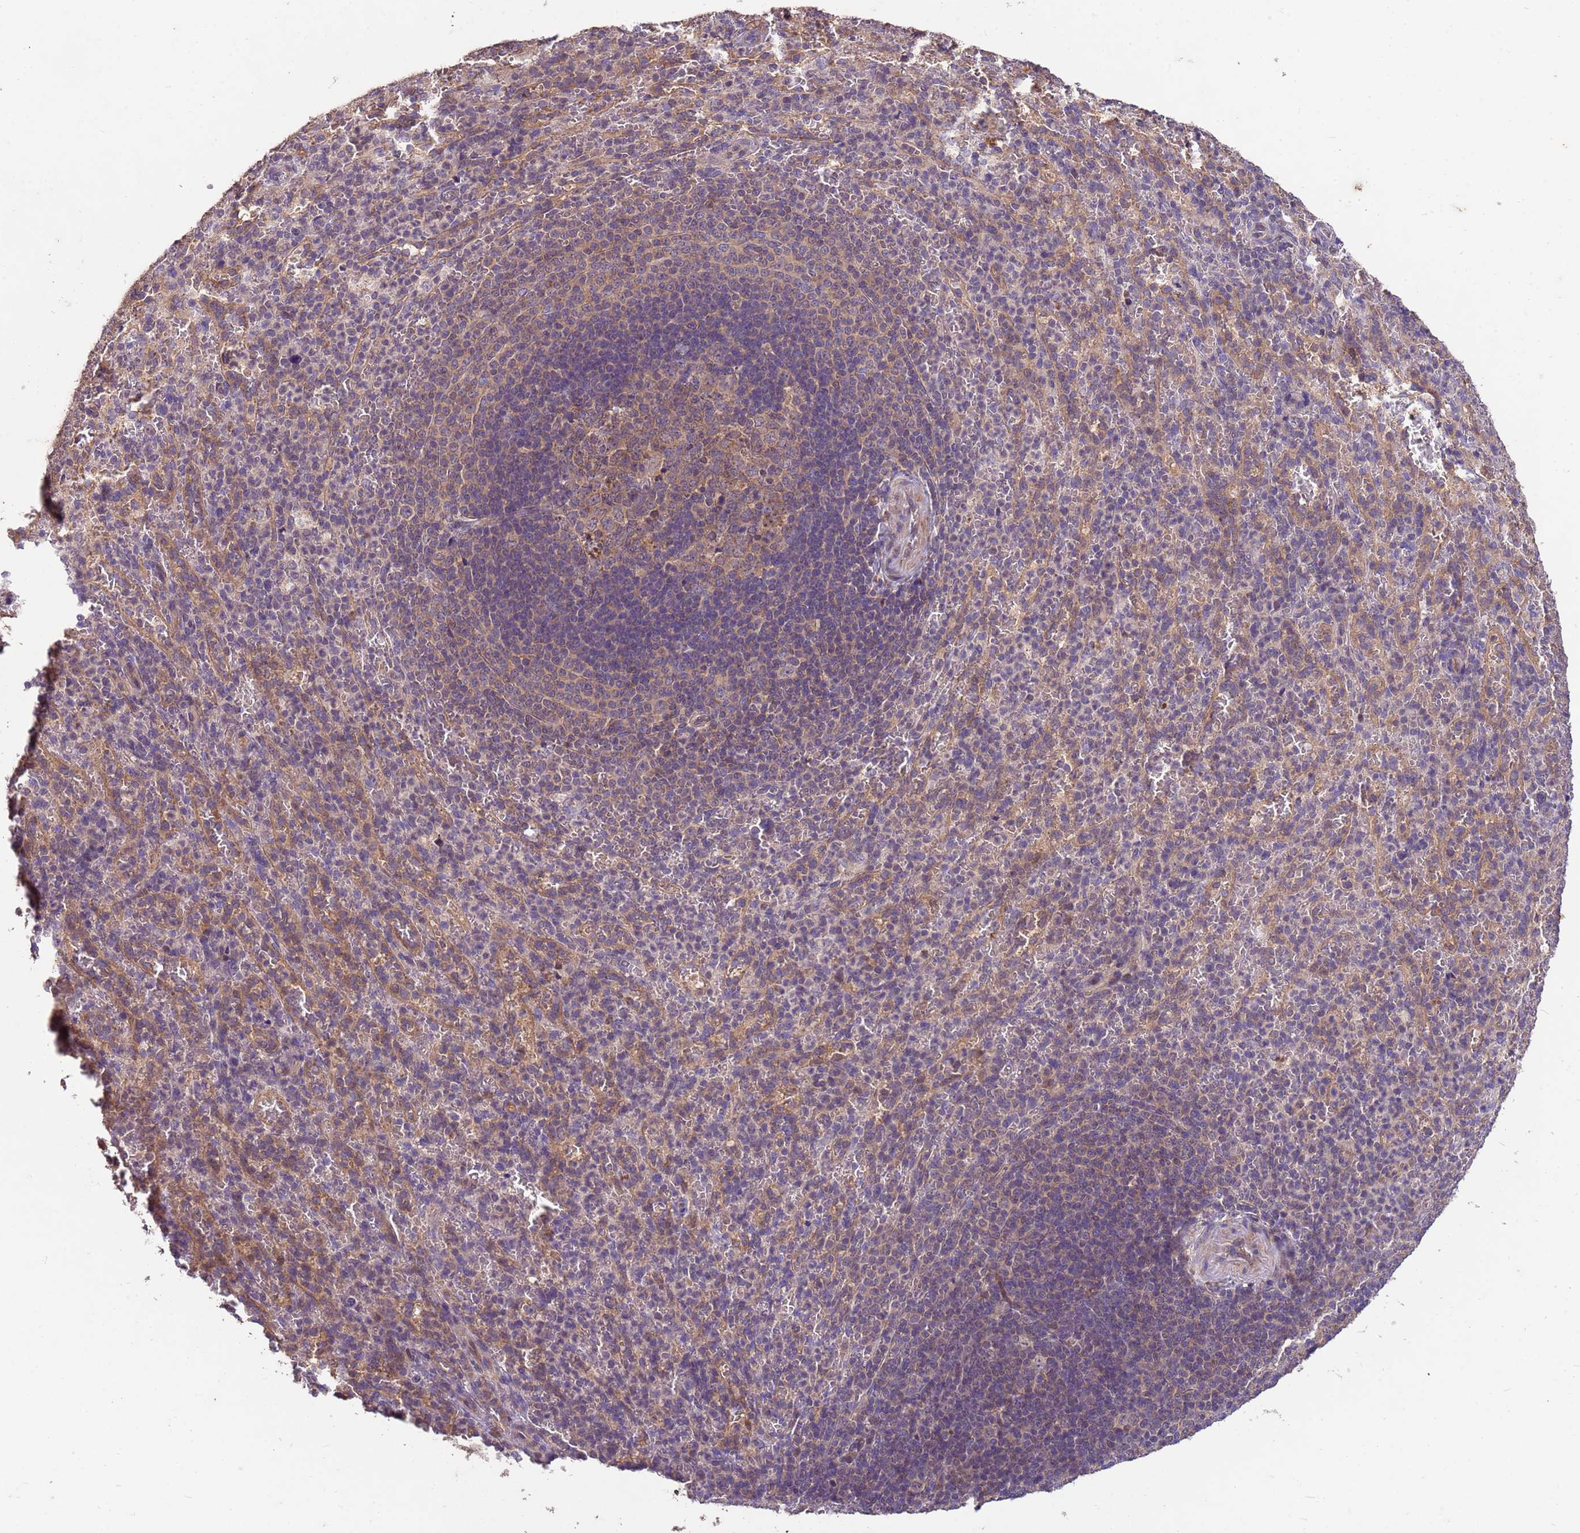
{"staining": {"intensity": "weak", "quantity": "25%-75%", "location": "cytoplasmic/membranous"}, "tissue": "spleen", "cell_type": "Cells in red pulp", "image_type": "normal", "snomed": [{"axis": "morphology", "description": "Normal tissue, NOS"}, {"axis": "topography", "description": "Spleen"}], "caption": "Spleen stained with DAB IHC shows low levels of weak cytoplasmic/membranous positivity in approximately 25%-75% of cells in red pulp.", "gene": "PPP2CA", "patient": {"sex": "female", "age": 21}}